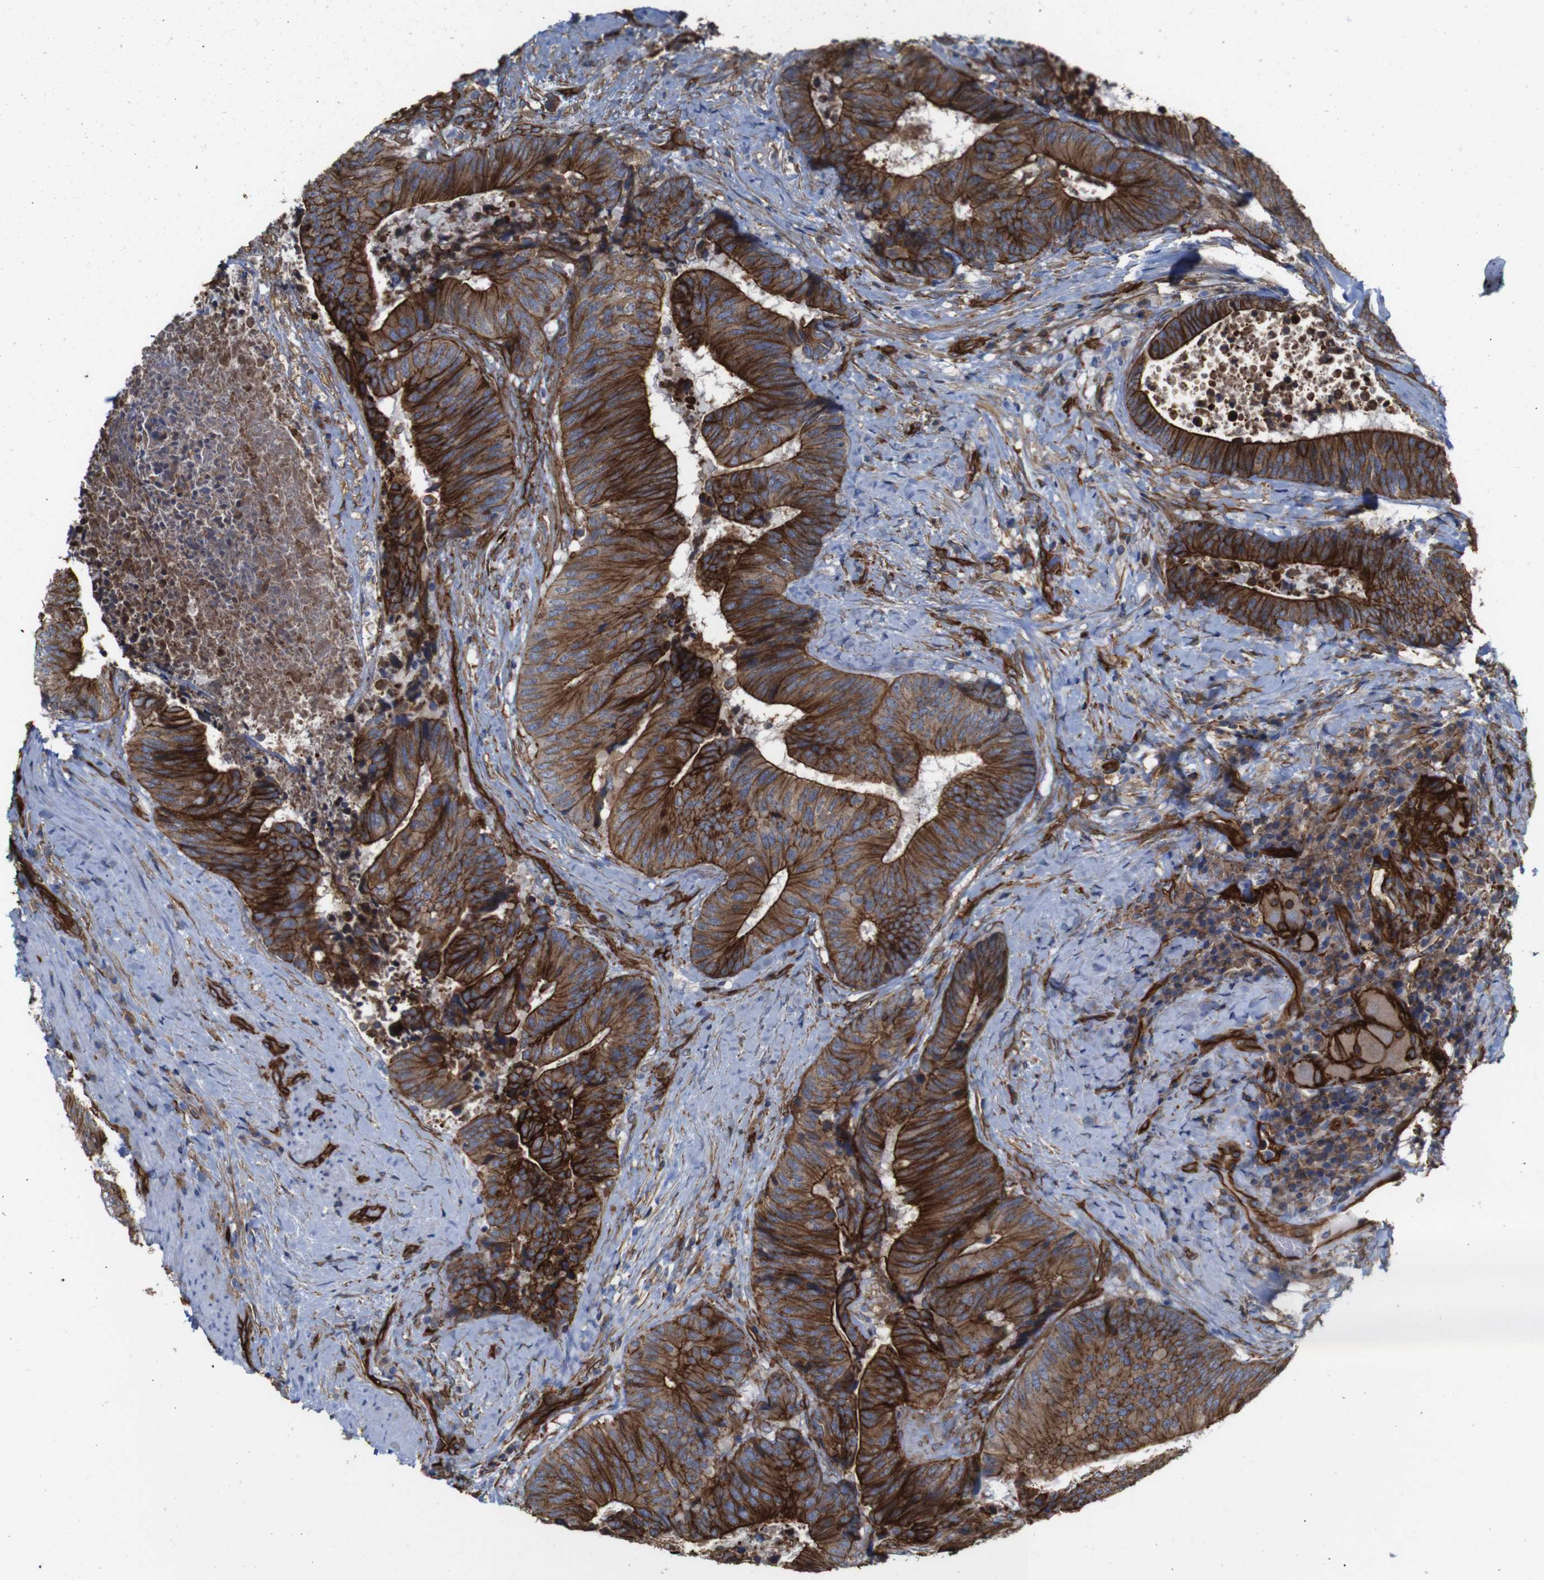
{"staining": {"intensity": "moderate", "quantity": ">75%", "location": "cytoplasmic/membranous"}, "tissue": "colorectal cancer", "cell_type": "Tumor cells", "image_type": "cancer", "snomed": [{"axis": "morphology", "description": "Adenocarcinoma, NOS"}, {"axis": "topography", "description": "Rectum"}], "caption": "Protein staining of colorectal adenocarcinoma tissue demonstrates moderate cytoplasmic/membranous positivity in approximately >75% of tumor cells.", "gene": "SPTBN1", "patient": {"sex": "male", "age": 72}}